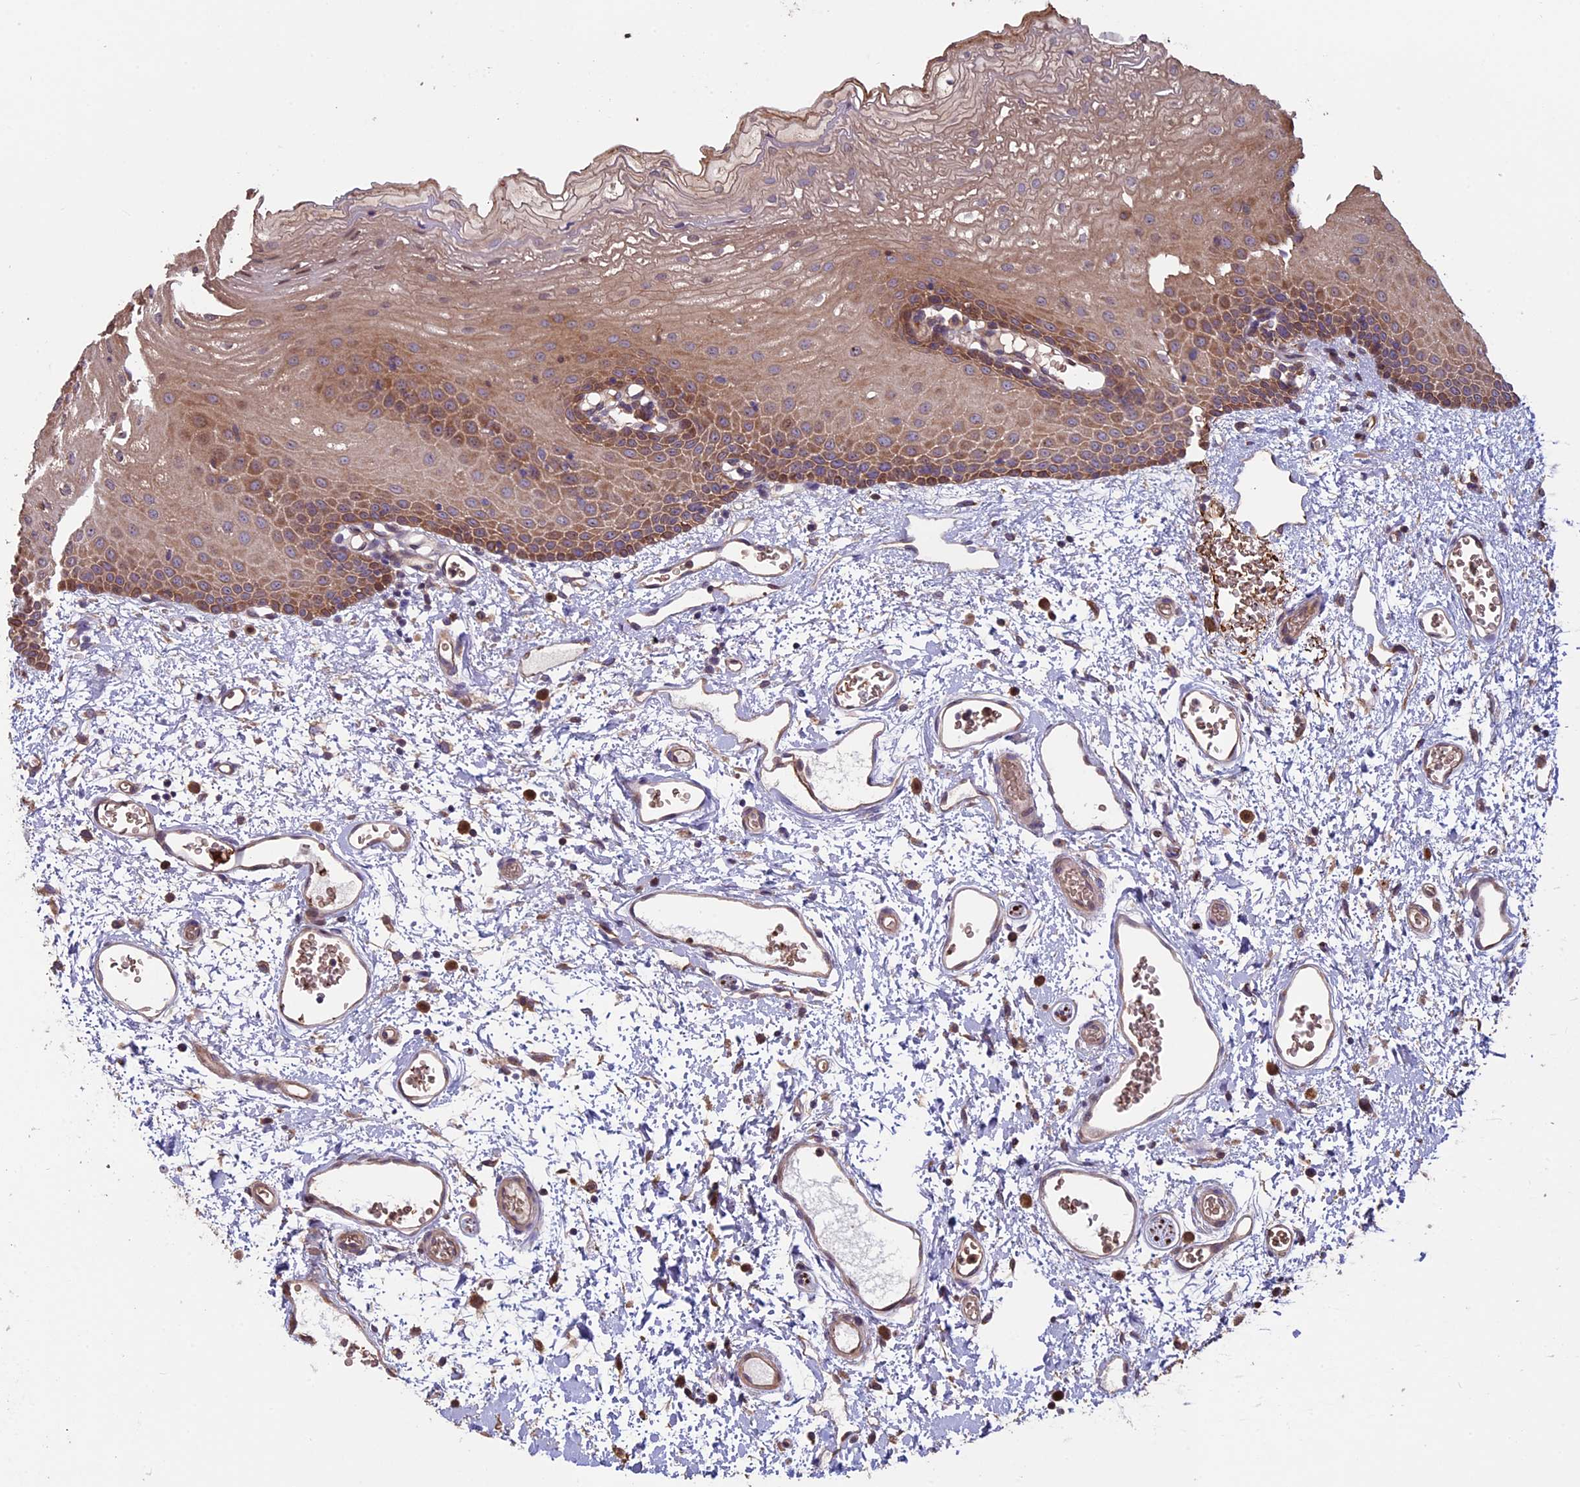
{"staining": {"intensity": "moderate", "quantity": ">75%", "location": "cytoplasmic/membranous"}, "tissue": "oral mucosa", "cell_type": "Squamous epithelial cells", "image_type": "normal", "snomed": [{"axis": "morphology", "description": "Normal tissue, NOS"}, {"axis": "topography", "description": "Oral tissue"}], "caption": "High-magnification brightfield microscopy of unremarkable oral mucosa stained with DAB (brown) and counterstained with hematoxylin (blue). squamous epithelial cells exhibit moderate cytoplasmic/membranous positivity is seen in approximately>75% of cells.", "gene": "VWA3A", "patient": {"sex": "female", "age": 70}}